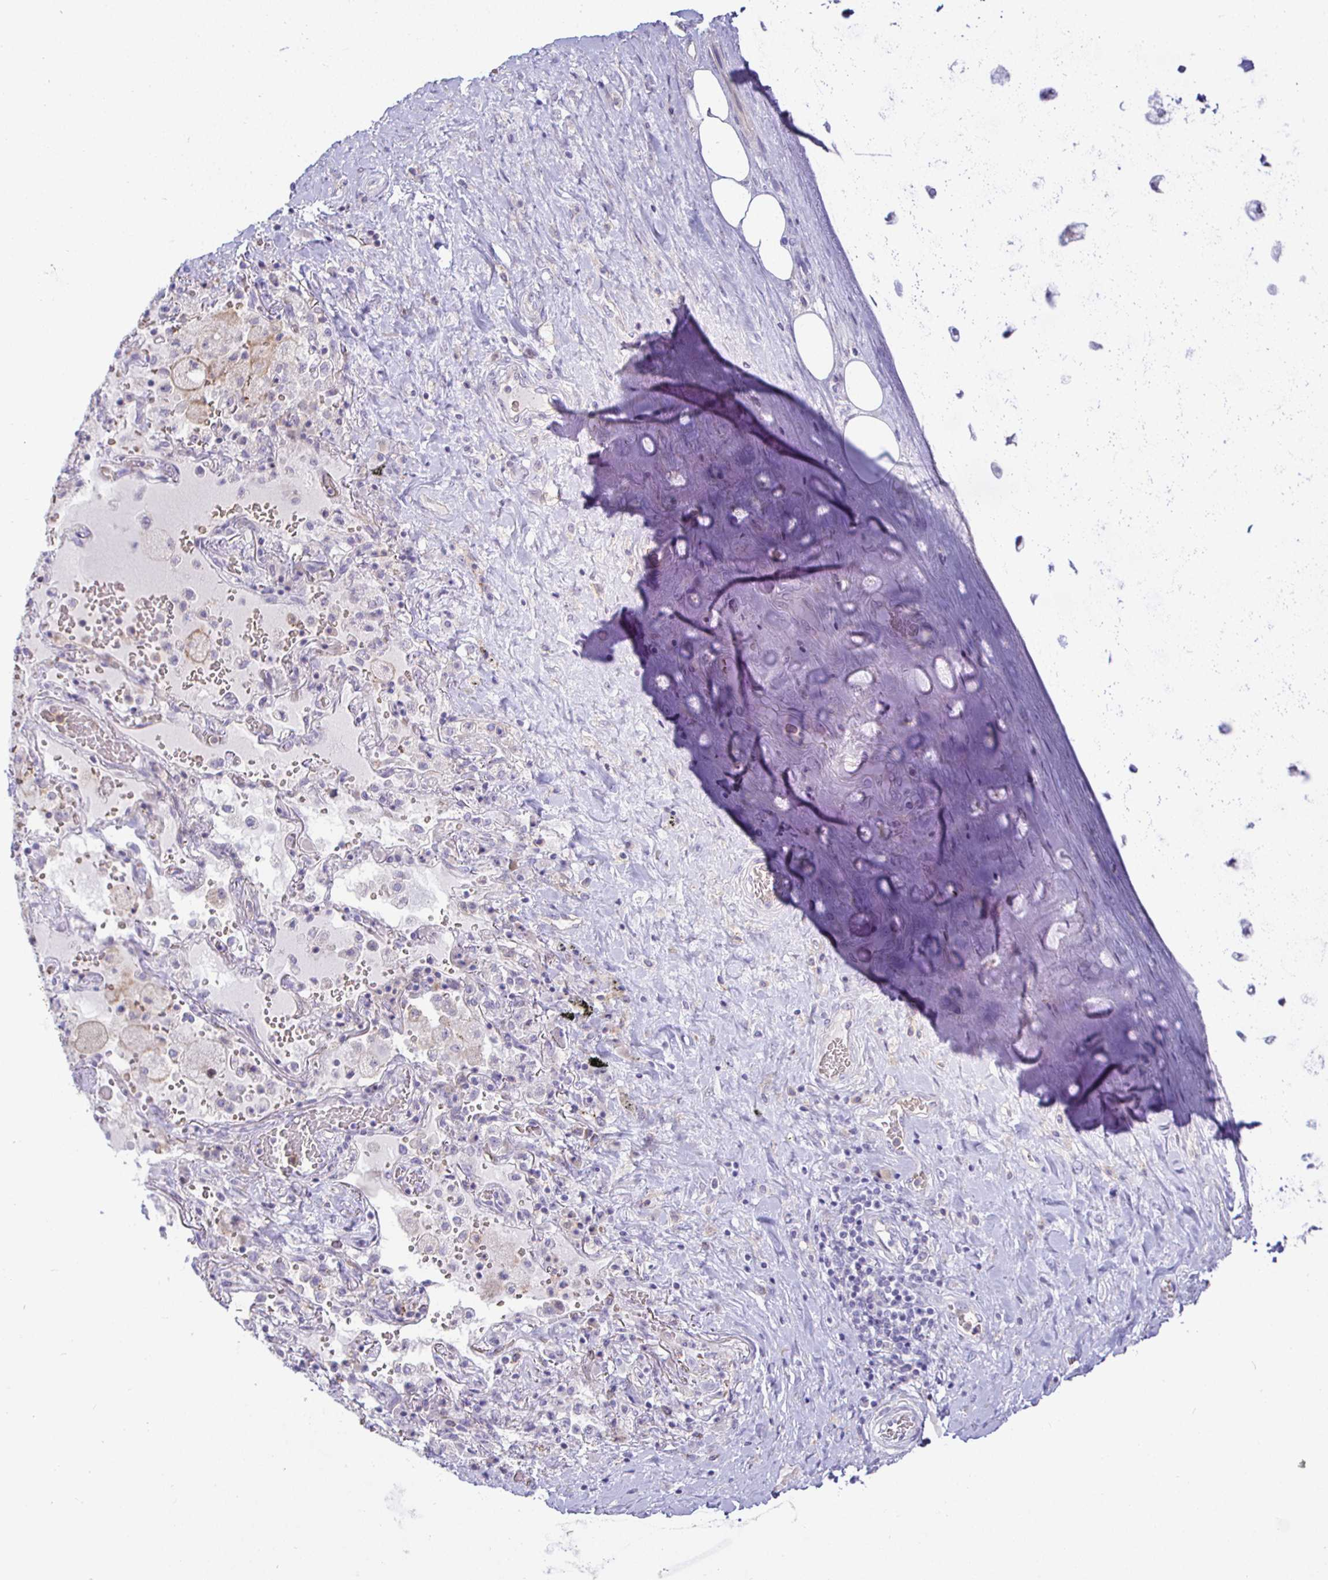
{"staining": {"intensity": "negative", "quantity": "none", "location": "none"}, "tissue": "adipose tissue", "cell_type": "Adipocytes", "image_type": "normal", "snomed": [{"axis": "morphology", "description": "Normal tissue, NOS"}, {"axis": "topography", "description": "Cartilage tissue"}, {"axis": "topography", "description": "Bronchus"}], "caption": "Adipose tissue stained for a protein using IHC reveals no expression adipocytes.", "gene": "SIRPA", "patient": {"sex": "male", "age": 64}}